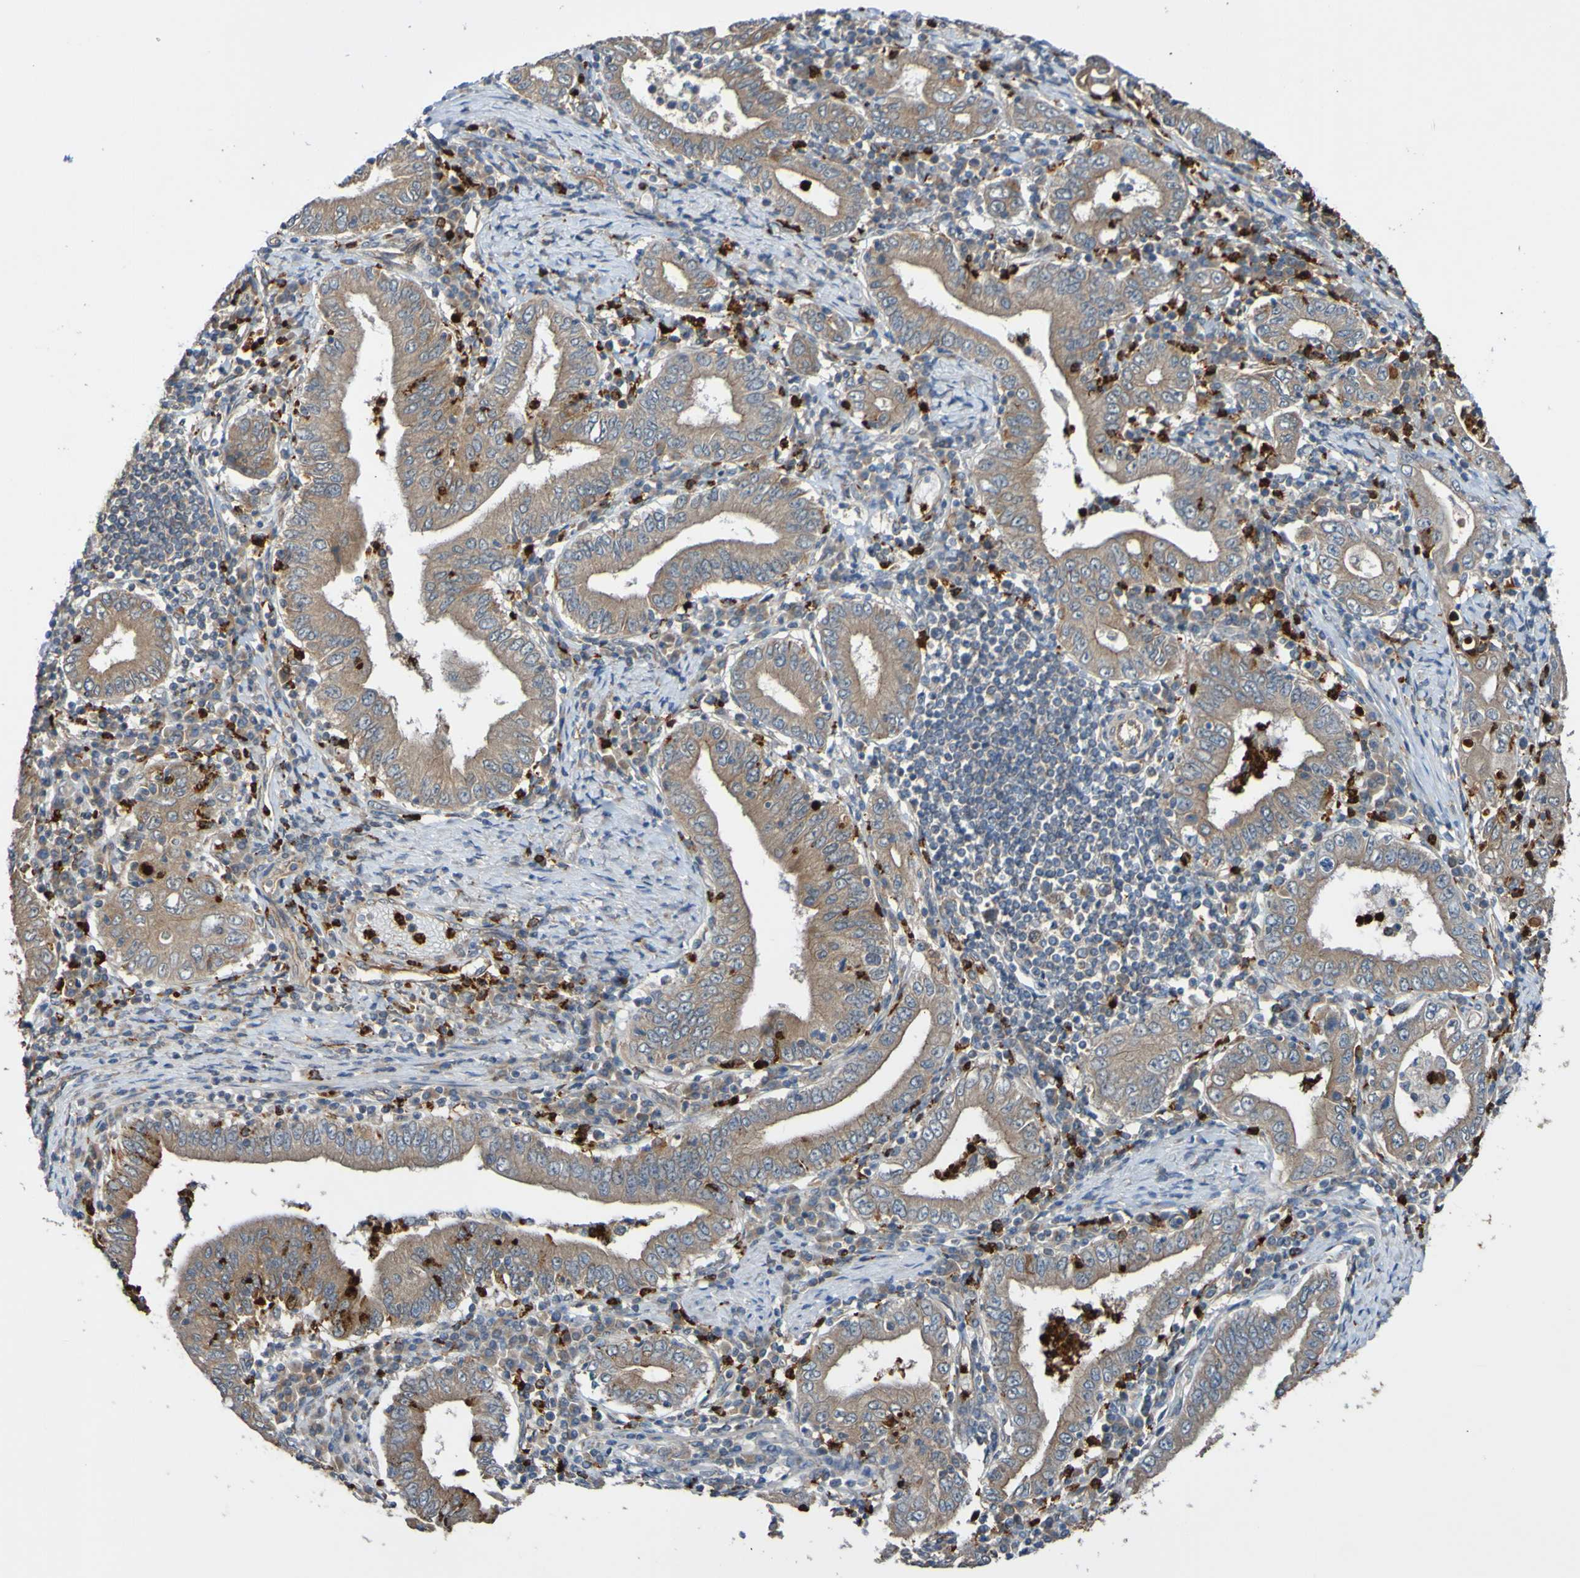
{"staining": {"intensity": "moderate", "quantity": ">75%", "location": "cytoplasmic/membranous"}, "tissue": "stomach cancer", "cell_type": "Tumor cells", "image_type": "cancer", "snomed": [{"axis": "morphology", "description": "Normal tissue, NOS"}, {"axis": "morphology", "description": "Adenocarcinoma, NOS"}, {"axis": "topography", "description": "Esophagus"}, {"axis": "topography", "description": "Stomach, upper"}, {"axis": "topography", "description": "Peripheral nerve tissue"}], "caption": "High-magnification brightfield microscopy of stomach adenocarcinoma stained with DAB (brown) and counterstained with hematoxylin (blue). tumor cells exhibit moderate cytoplasmic/membranous staining is seen in approximately>75% of cells. The protein of interest is shown in brown color, while the nuclei are stained blue.", "gene": "ST8SIA6", "patient": {"sex": "male", "age": 62}}